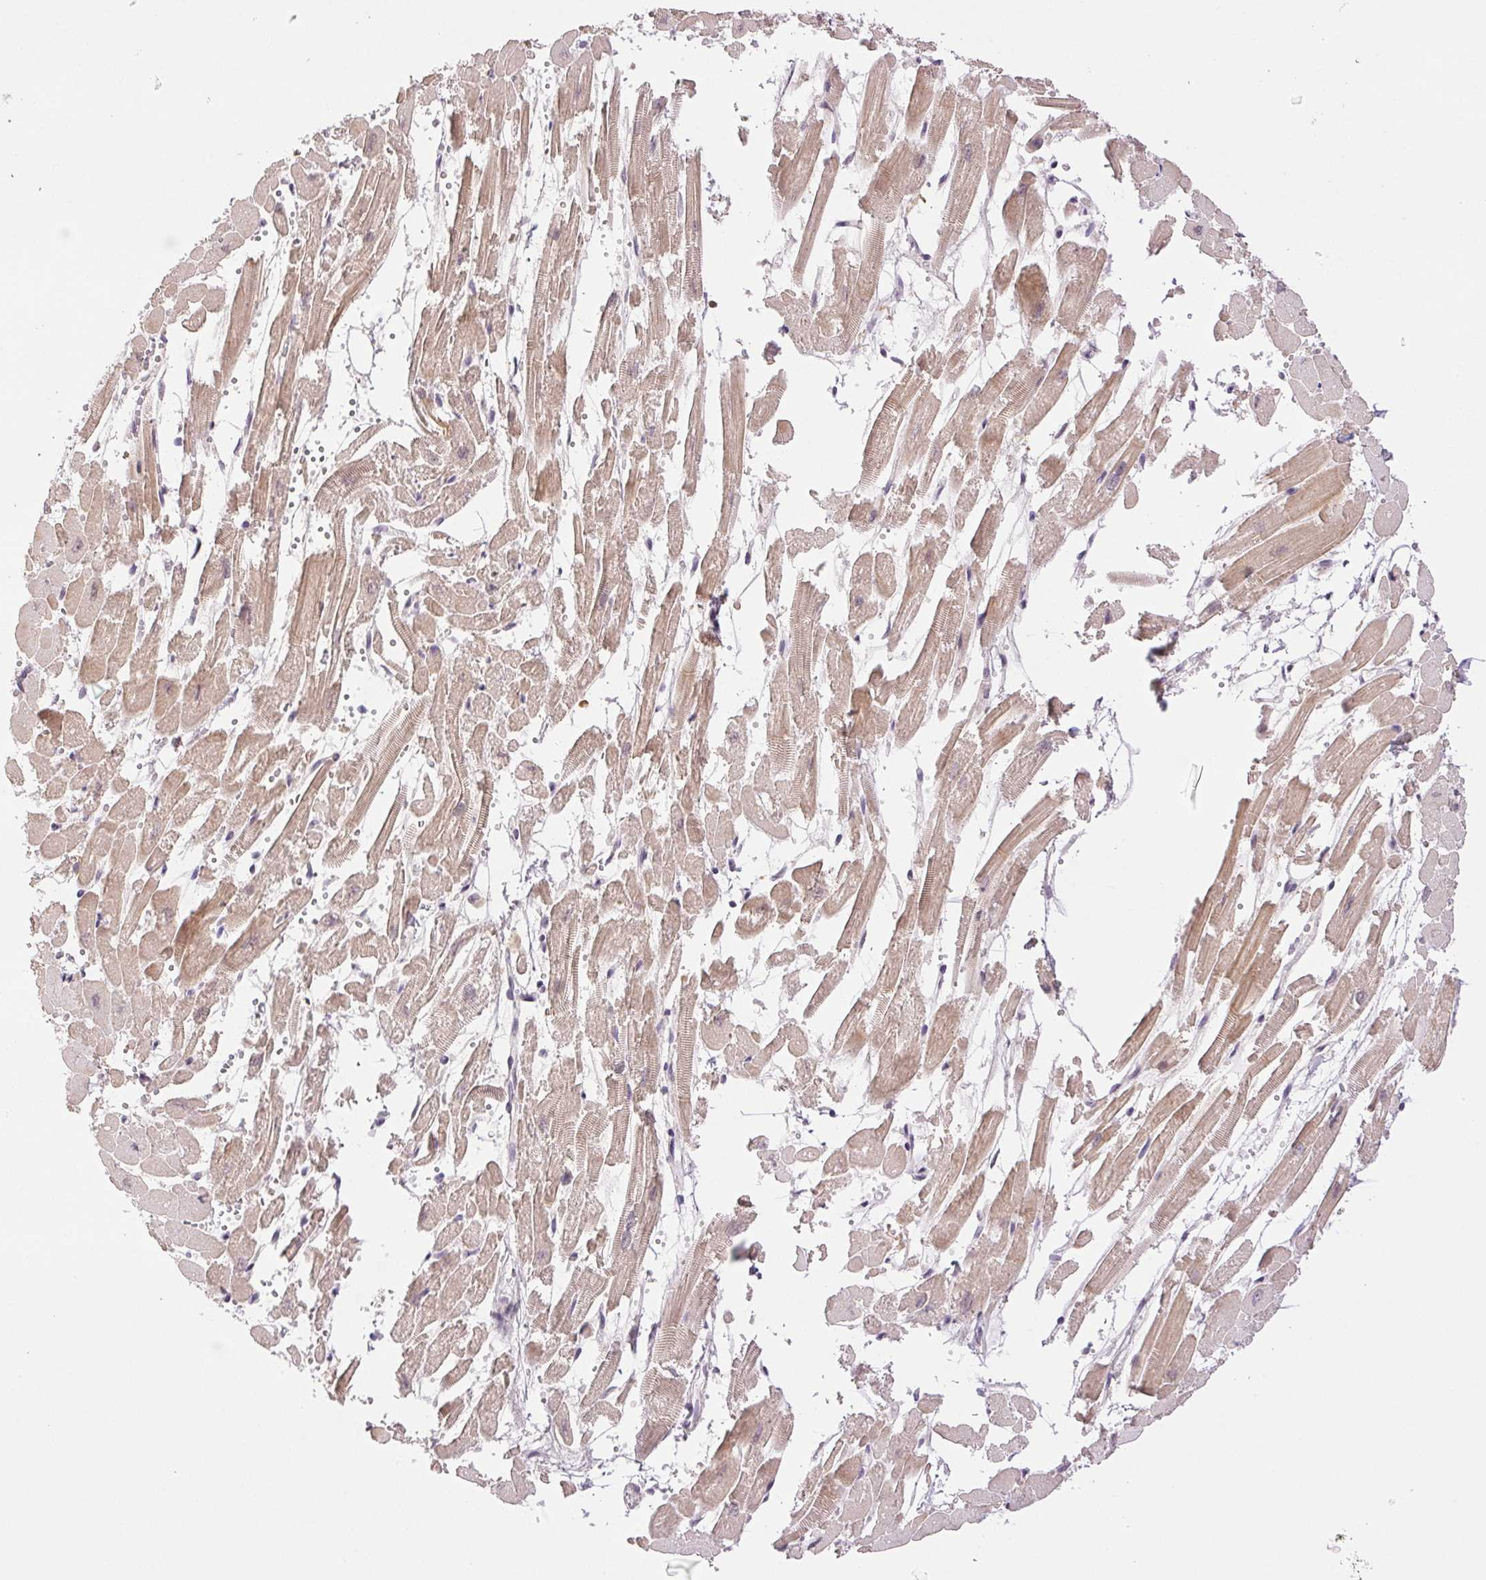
{"staining": {"intensity": "moderate", "quantity": ">75%", "location": "cytoplasmic/membranous"}, "tissue": "heart muscle", "cell_type": "Cardiomyocytes", "image_type": "normal", "snomed": [{"axis": "morphology", "description": "Normal tissue, NOS"}, {"axis": "topography", "description": "Heart"}], "caption": "Immunohistochemical staining of benign human heart muscle reveals medium levels of moderate cytoplasmic/membranous positivity in about >75% of cardiomyocytes.", "gene": "PRPF18", "patient": {"sex": "female", "age": 52}}